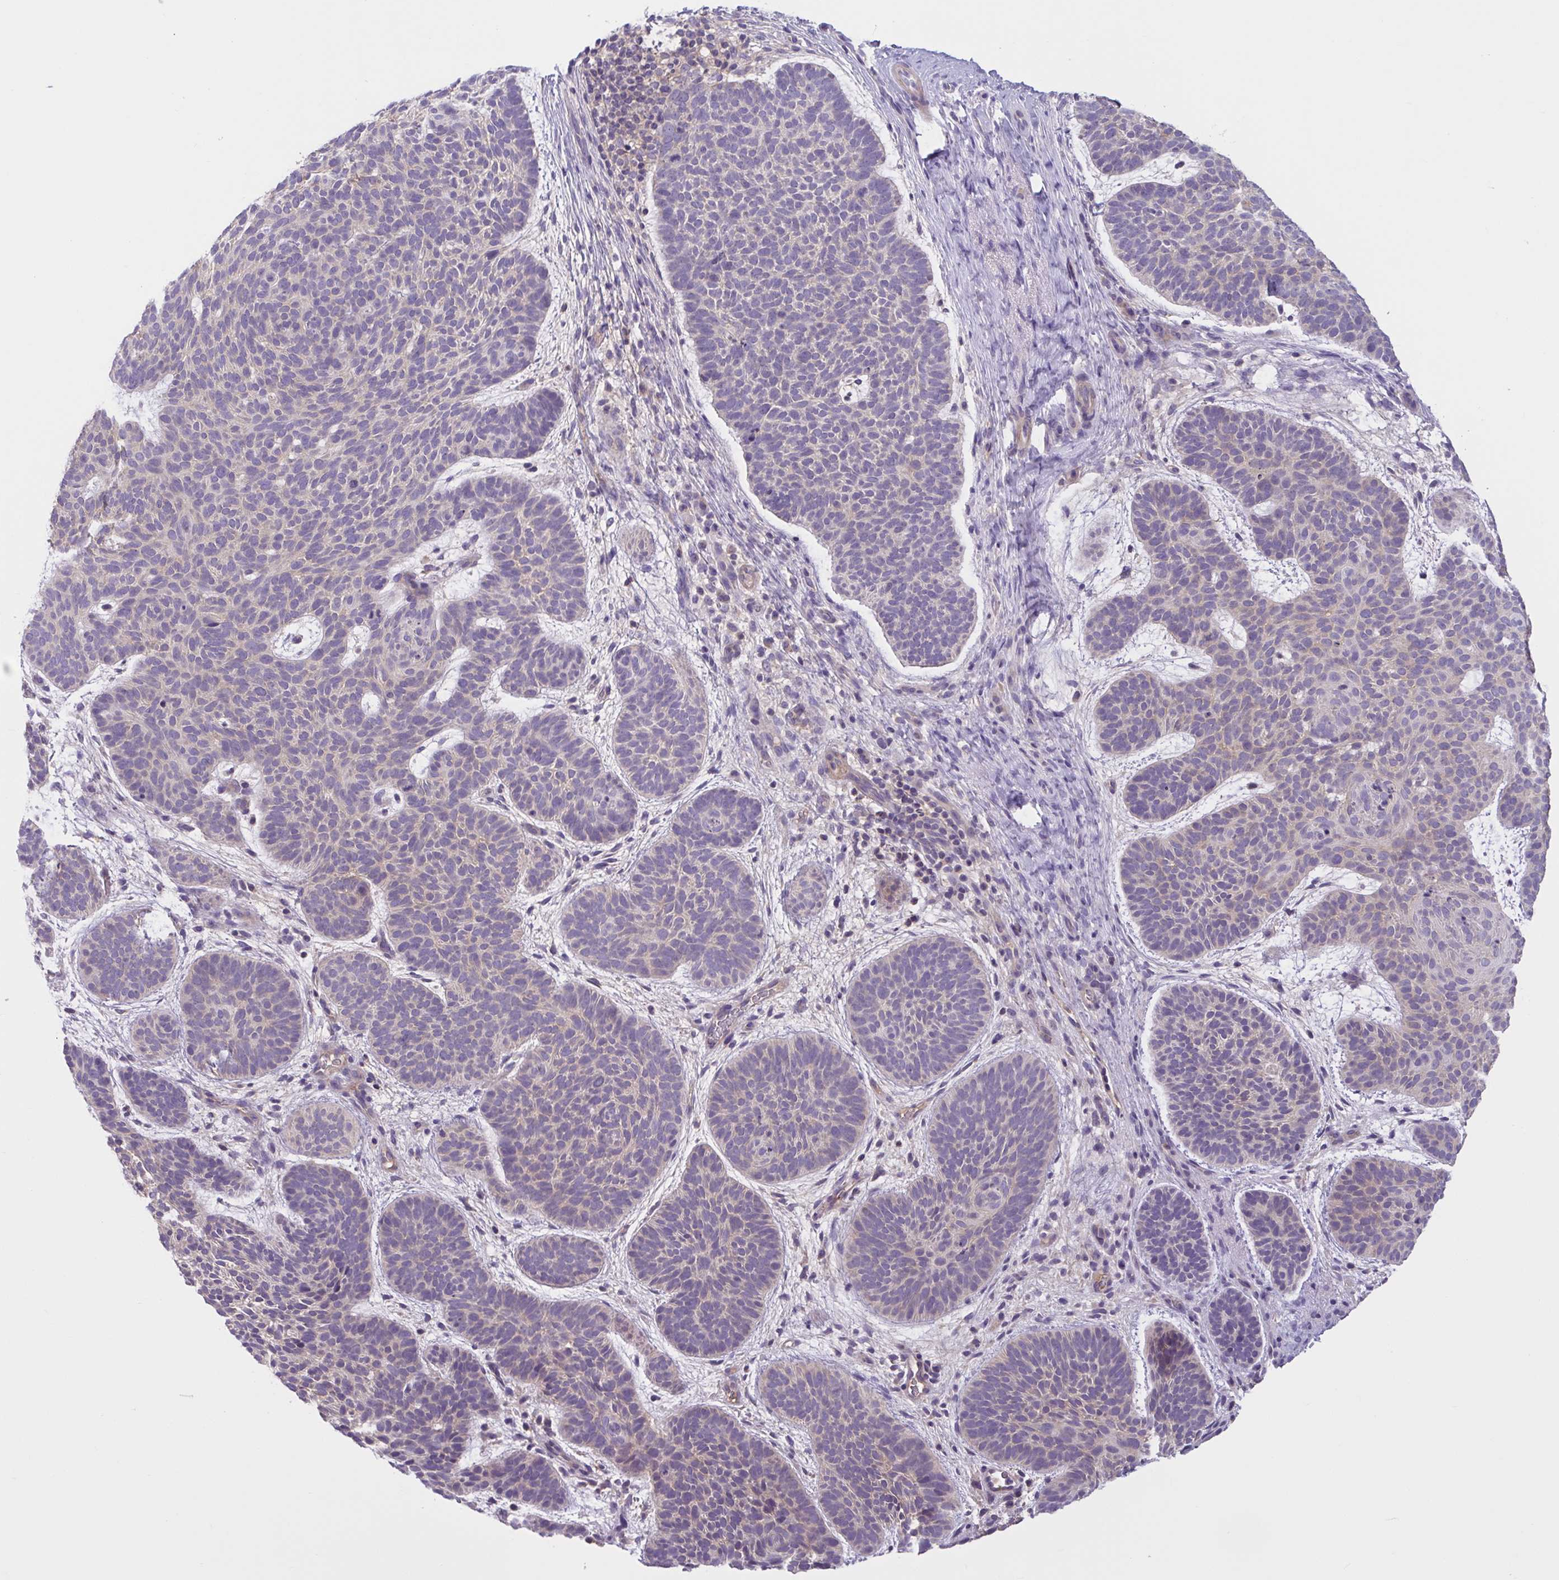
{"staining": {"intensity": "negative", "quantity": "none", "location": "none"}, "tissue": "skin cancer", "cell_type": "Tumor cells", "image_type": "cancer", "snomed": [{"axis": "morphology", "description": "Basal cell carcinoma"}, {"axis": "topography", "description": "Skin"}, {"axis": "topography", "description": "Skin of face"}], "caption": "Immunohistochemistry of human skin cancer demonstrates no staining in tumor cells. (DAB immunohistochemistry (IHC), high magnification).", "gene": "WNT9B", "patient": {"sex": "male", "age": 73}}